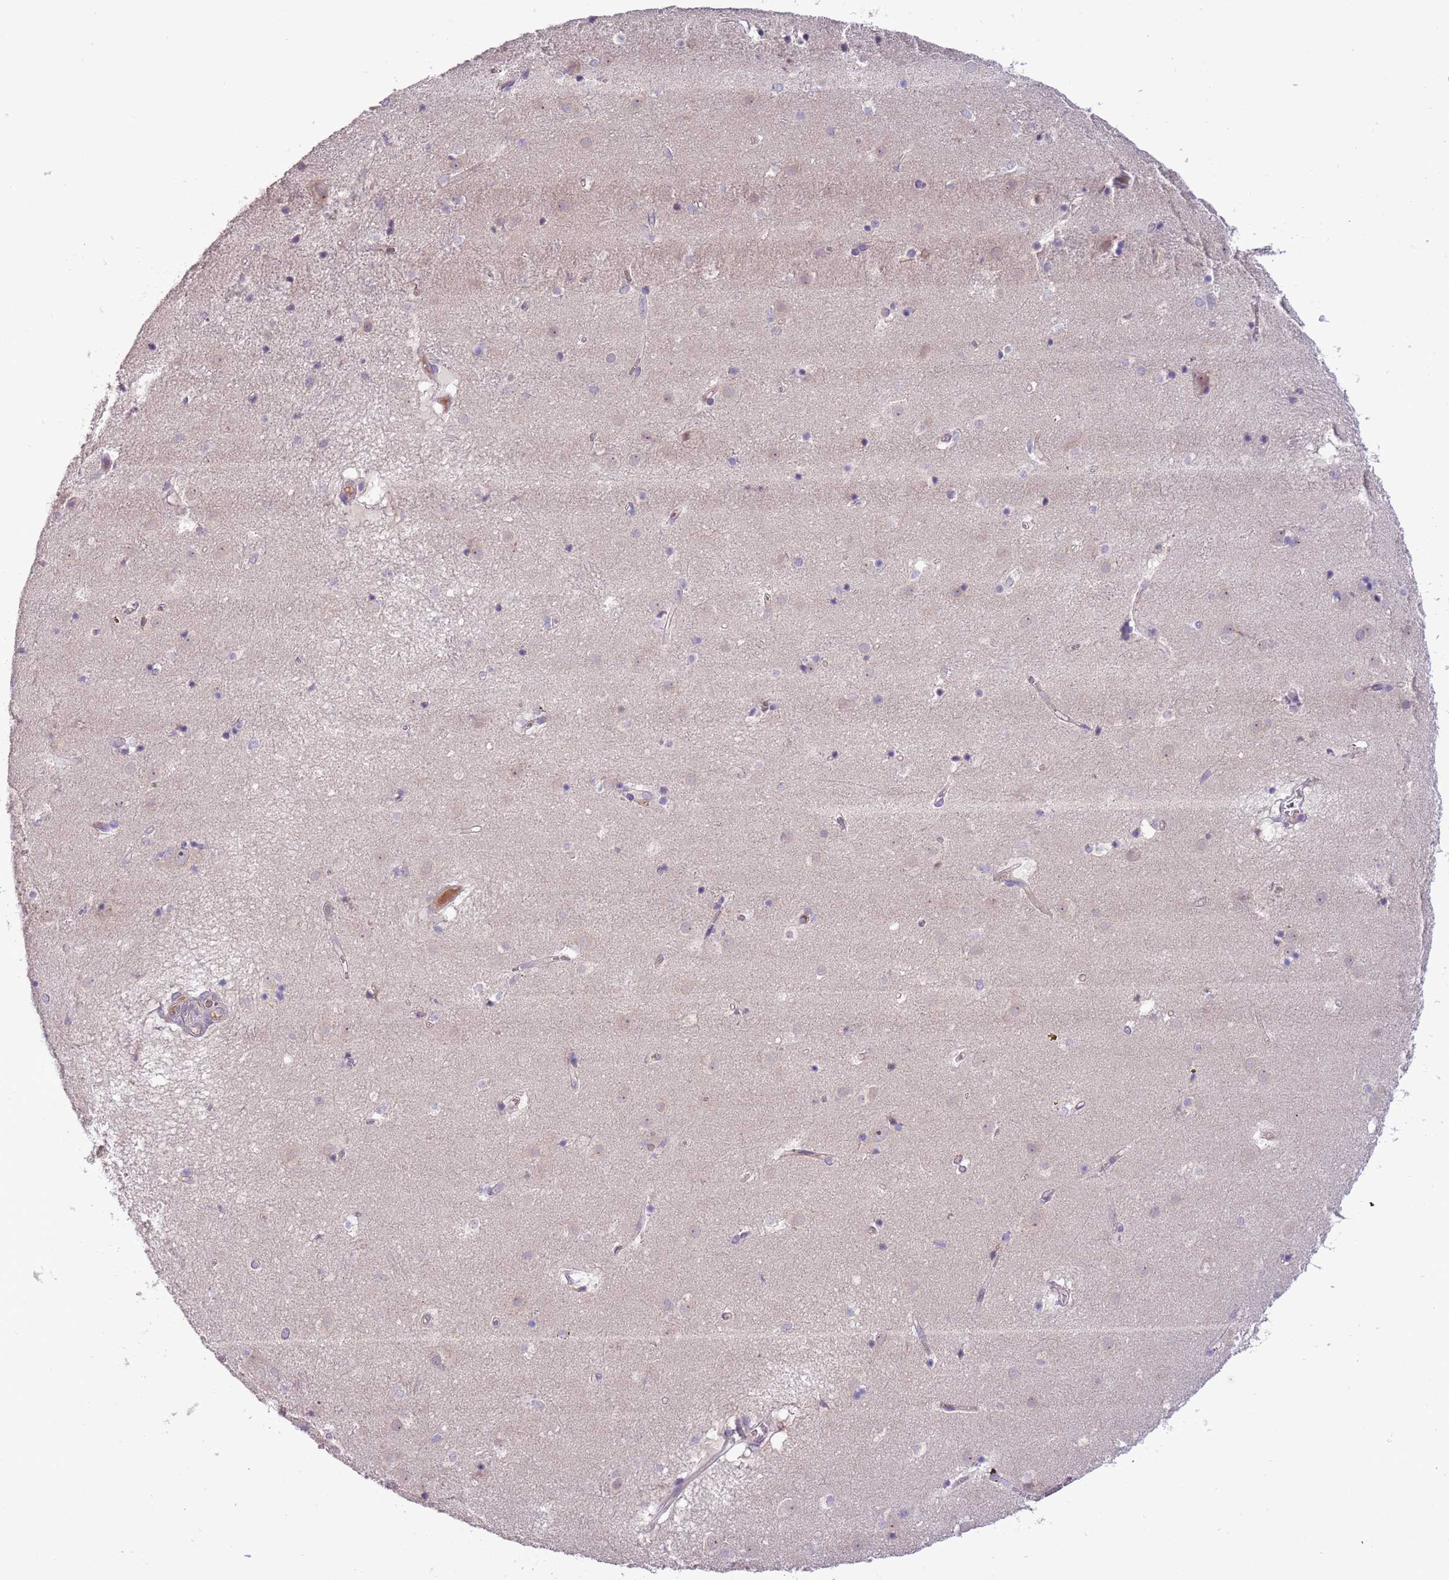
{"staining": {"intensity": "negative", "quantity": "none", "location": "none"}, "tissue": "caudate", "cell_type": "Glial cells", "image_type": "normal", "snomed": [{"axis": "morphology", "description": "Normal tissue, NOS"}, {"axis": "topography", "description": "Lateral ventricle wall"}], "caption": "High power microscopy micrograph of an immunohistochemistry (IHC) image of normal caudate, revealing no significant expression in glial cells. The staining was performed using DAB (3,3'-diaminobenzidine) to visualize the protein expression in brown, while the nuclei were stained in blue with hematoxylin (Magnification: 20x).", "gene": "SHROOM3", "patient": {"sex": "male", "age": 70}}